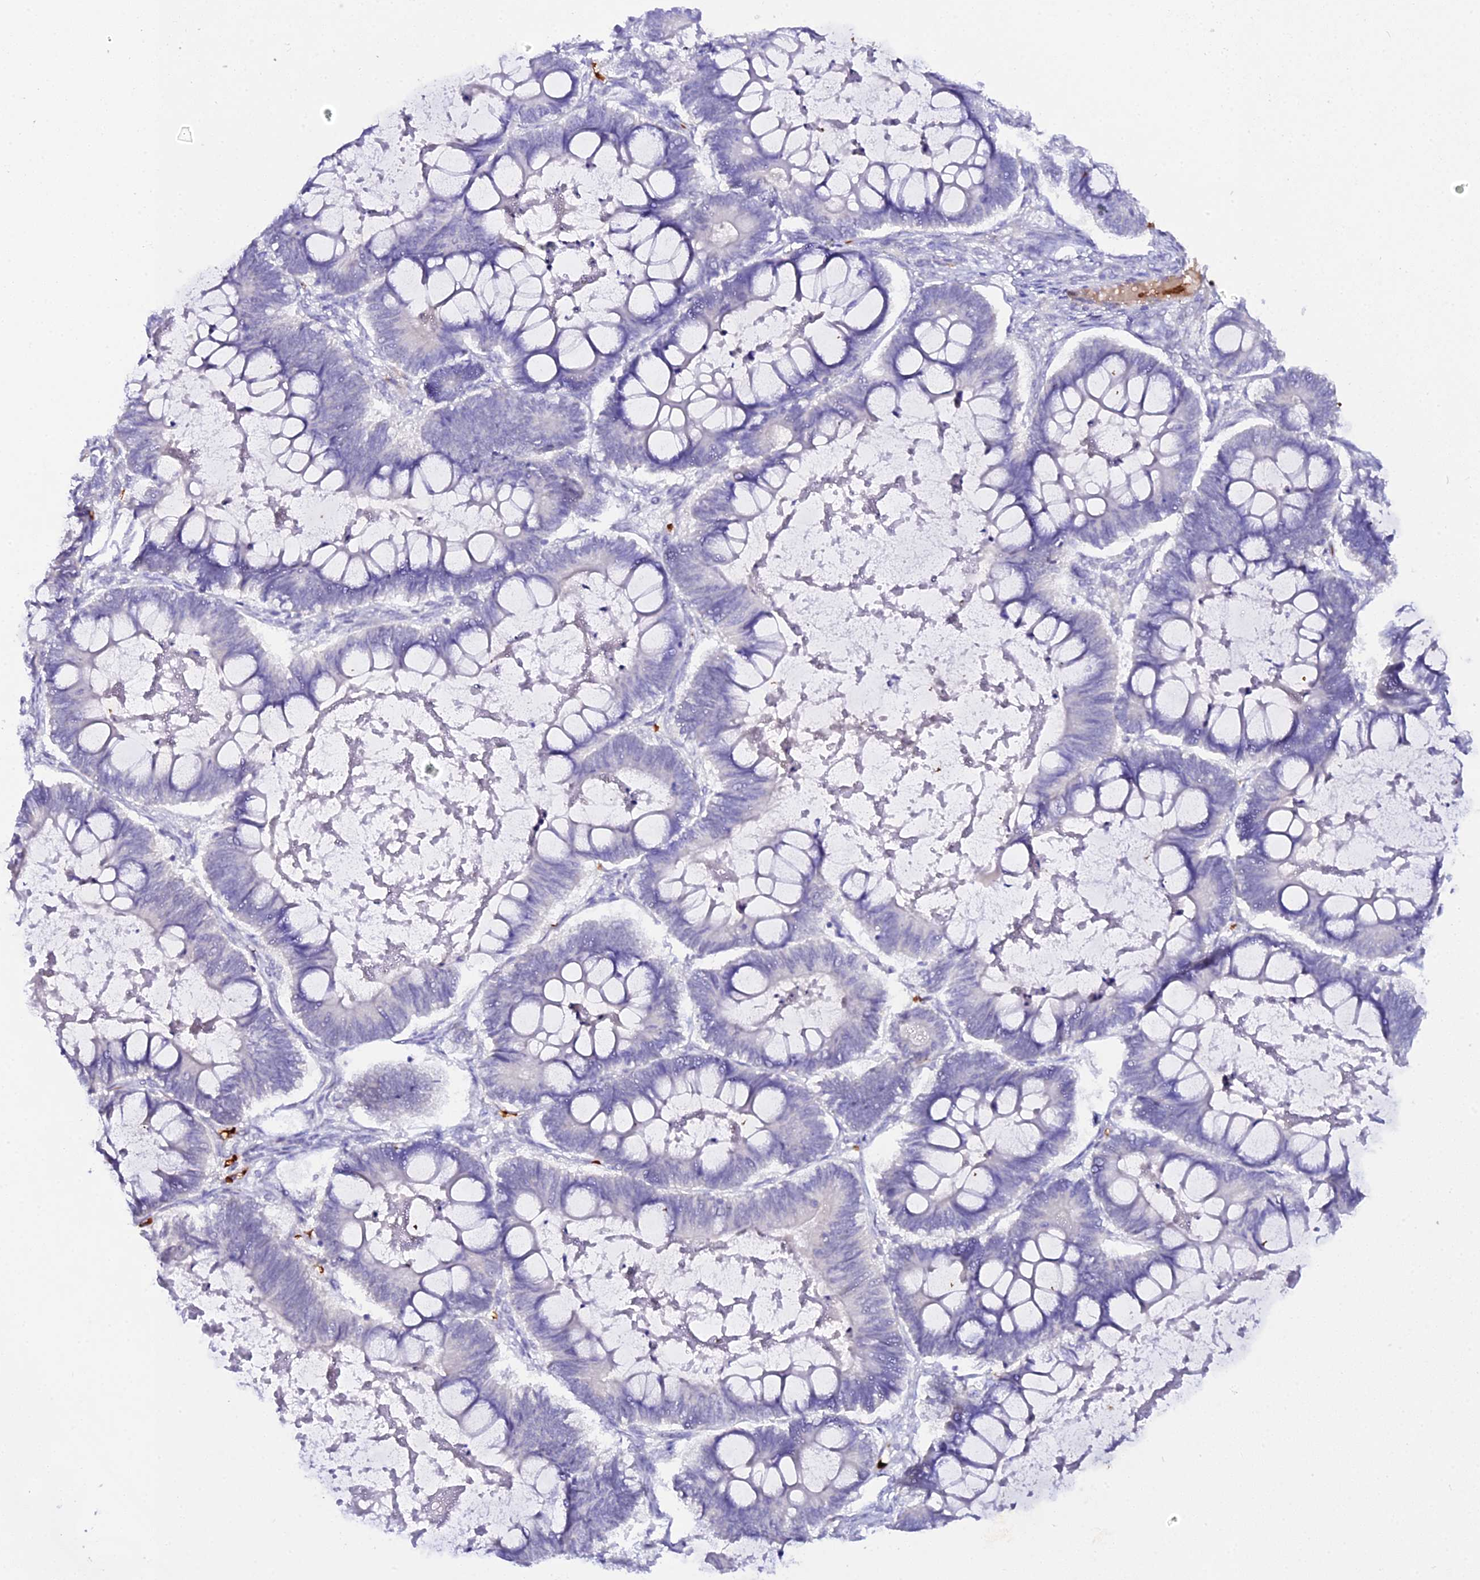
{"staining": {"intensity": "negative", "quantity": "none", "location": "none"}, "tissue": "ovarian cancer", "cell_type": "Tumor cells", "image_type": "cancer", "snomed": [{"axis": "morphology", "description": "Cystadenocarcinoma, mucinous, NOS"}, {"axis": "topography", "description": "Ovary"}], "caption": "An IHC photomicrograph of ovarian mucinous cystadenocarcinoma is shown. There is no staining in tumor cells of ovarian mucinous cystadenocarcinoma. The staining was performed using DAB (3,3'-diaminobenzidine) to visualize the protein expression in brown, while the nuclei were stained in blue with hematoxylin (Magnification: 20x).", "gene": "CFAP45", "patient": {"sex": "female", "age": 61}}